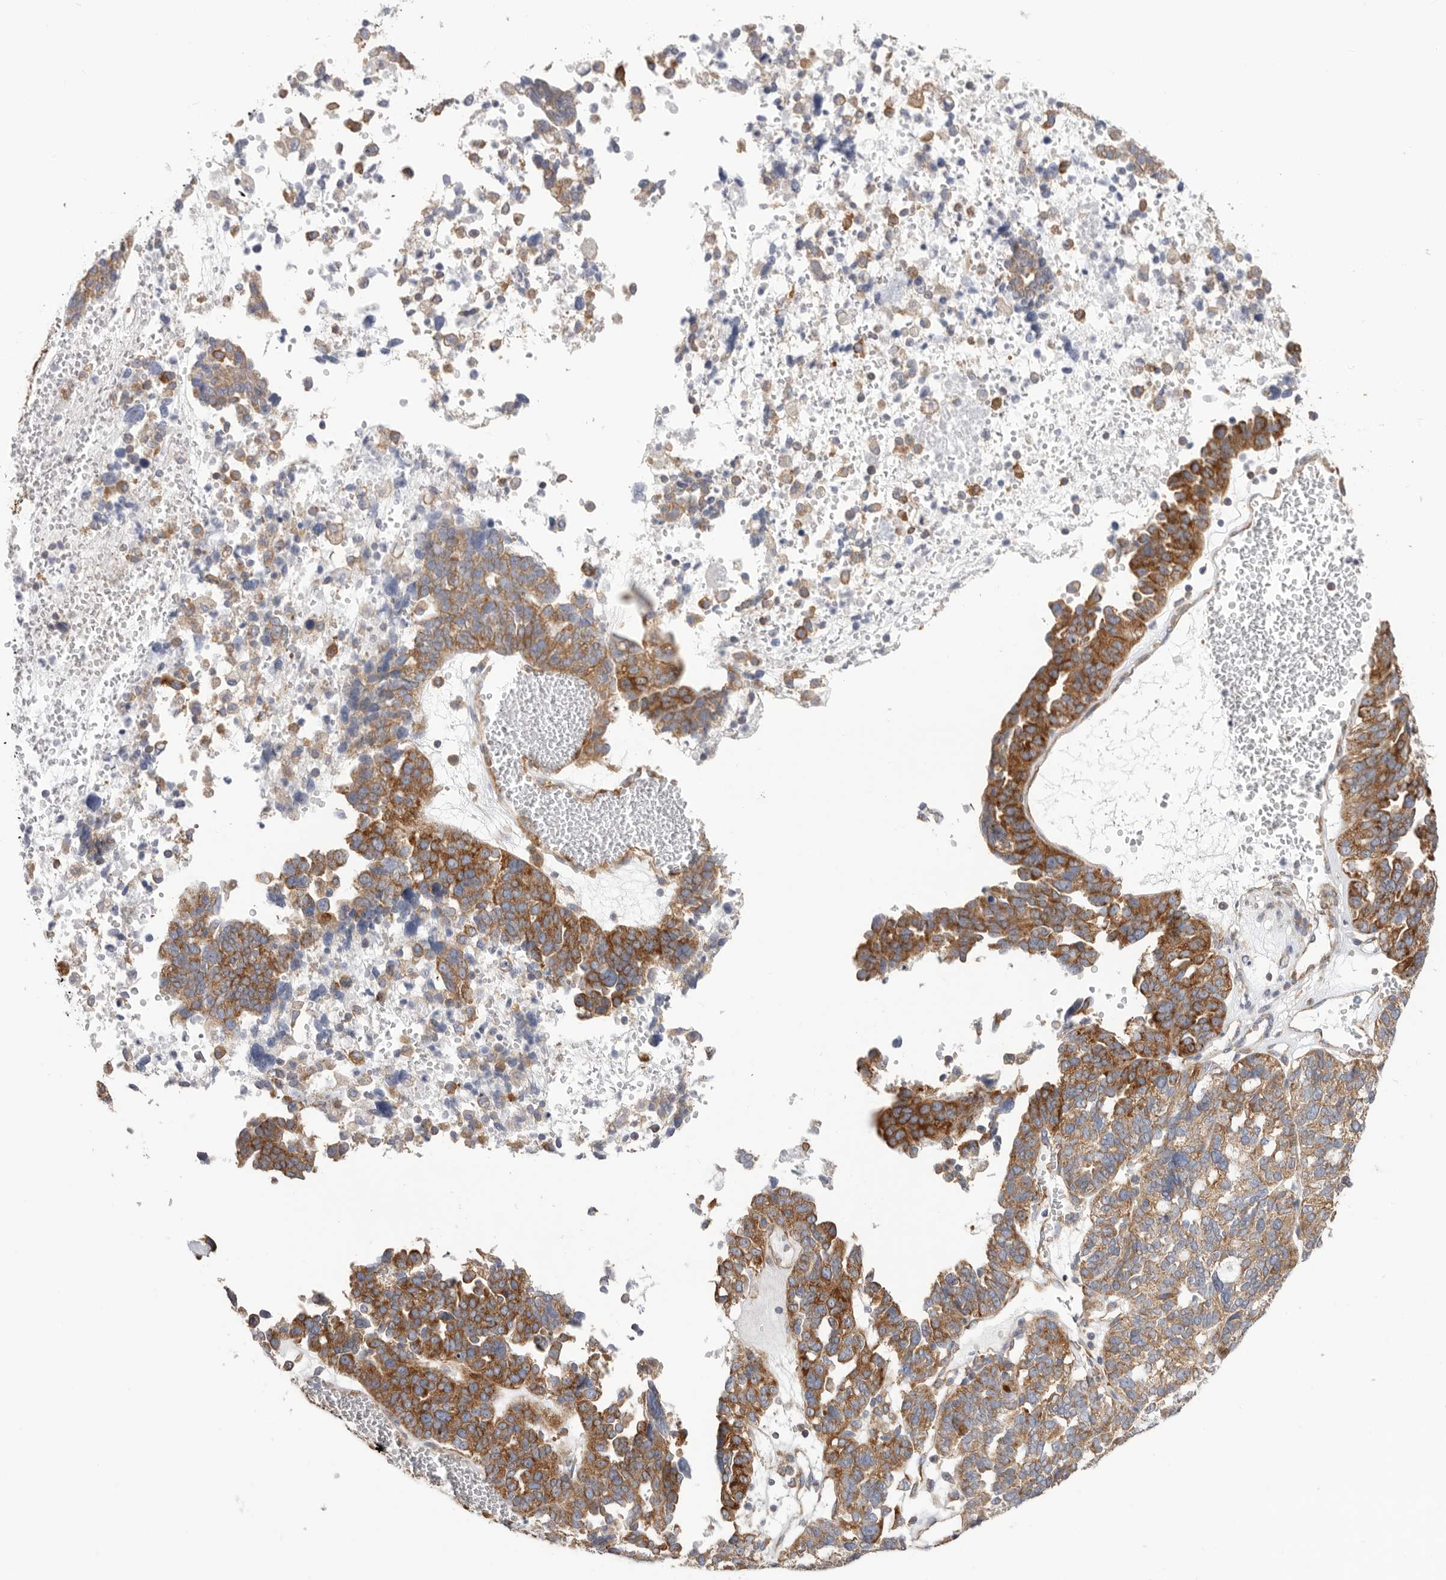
{"staining": {"intensity": "moderate", "quantity": ">75%", "location": "cytoplasmic/membranous"}, "tissue": "ovarian cancer", "cell_type": "Tumor cells", "image_type": "cancer", "snomed": [{"axis": "morphology", "description": "Cystadenocarcinoma, serous, NOS"}, {"axis": "topography", "description": "Ovary"}], "caption": "Immunohistochemistry of ovarian cancer (serous cystadenocarcinoma) demonstrates medium levels of moderate cytoplasmic/membranous staining in approximately >75% of tumor cells.", "gene": "SERBP1", "patient": {"sex": "female", "age": 59}}